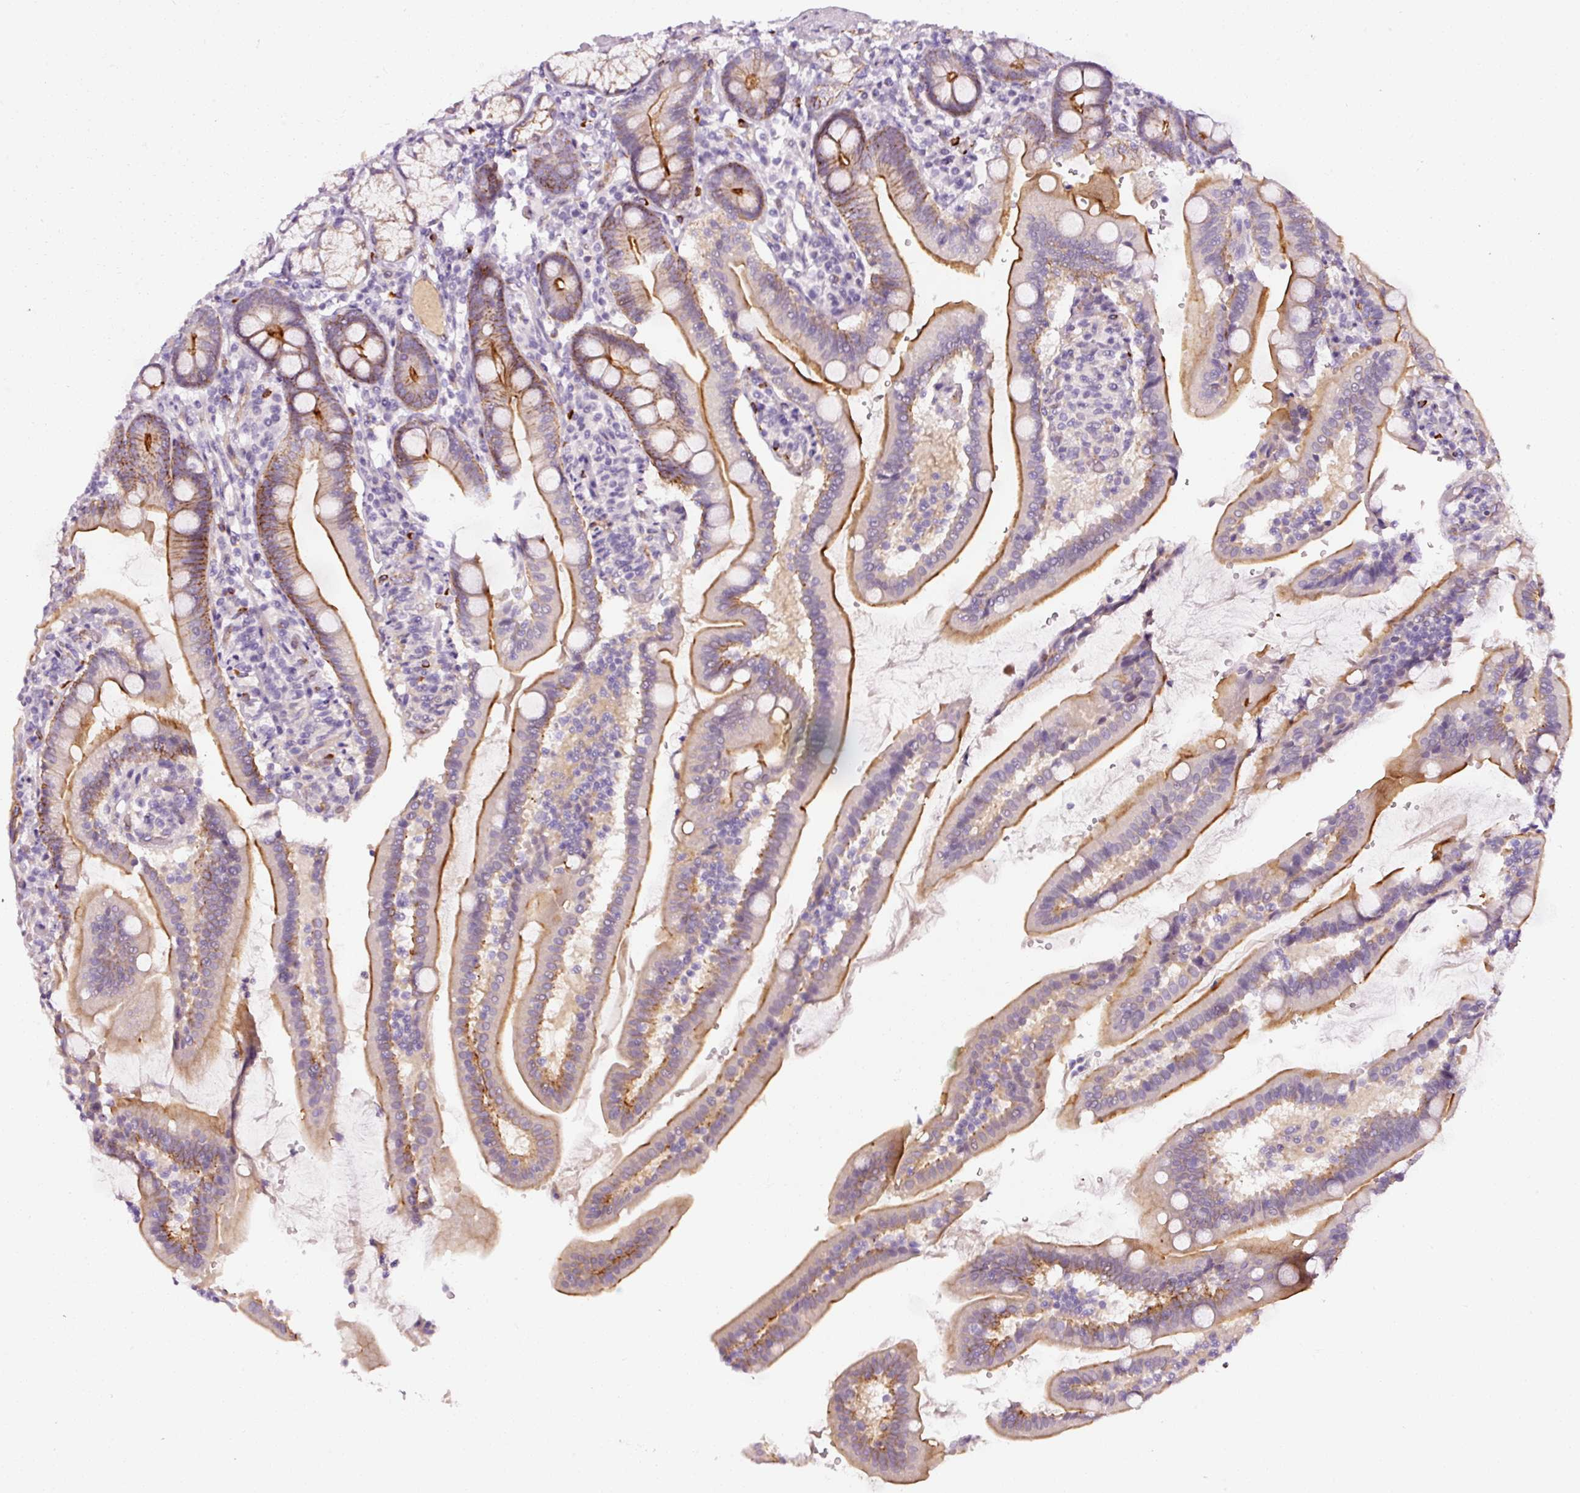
{"staining": {"intensity": "moderate", "quantity": "25%-75%", "location": "cytoplasmic/membranous"}, "tissue": "duodenum", "cell_type": "Glandular cells", "image_type": "normal", "snomed": [{"axis": "morphology", "description": "Normal tissue, NOS"}, {"axis": "topography", "description": "Duodenum"}], "caption": "Protein staining of benign duodenum exhibits moderate cytoplasmic/membranous staining in about 25%-75% of glandular cells.", "gene": "ABCB4", "patient": {"sex": "female", "age": 67}}